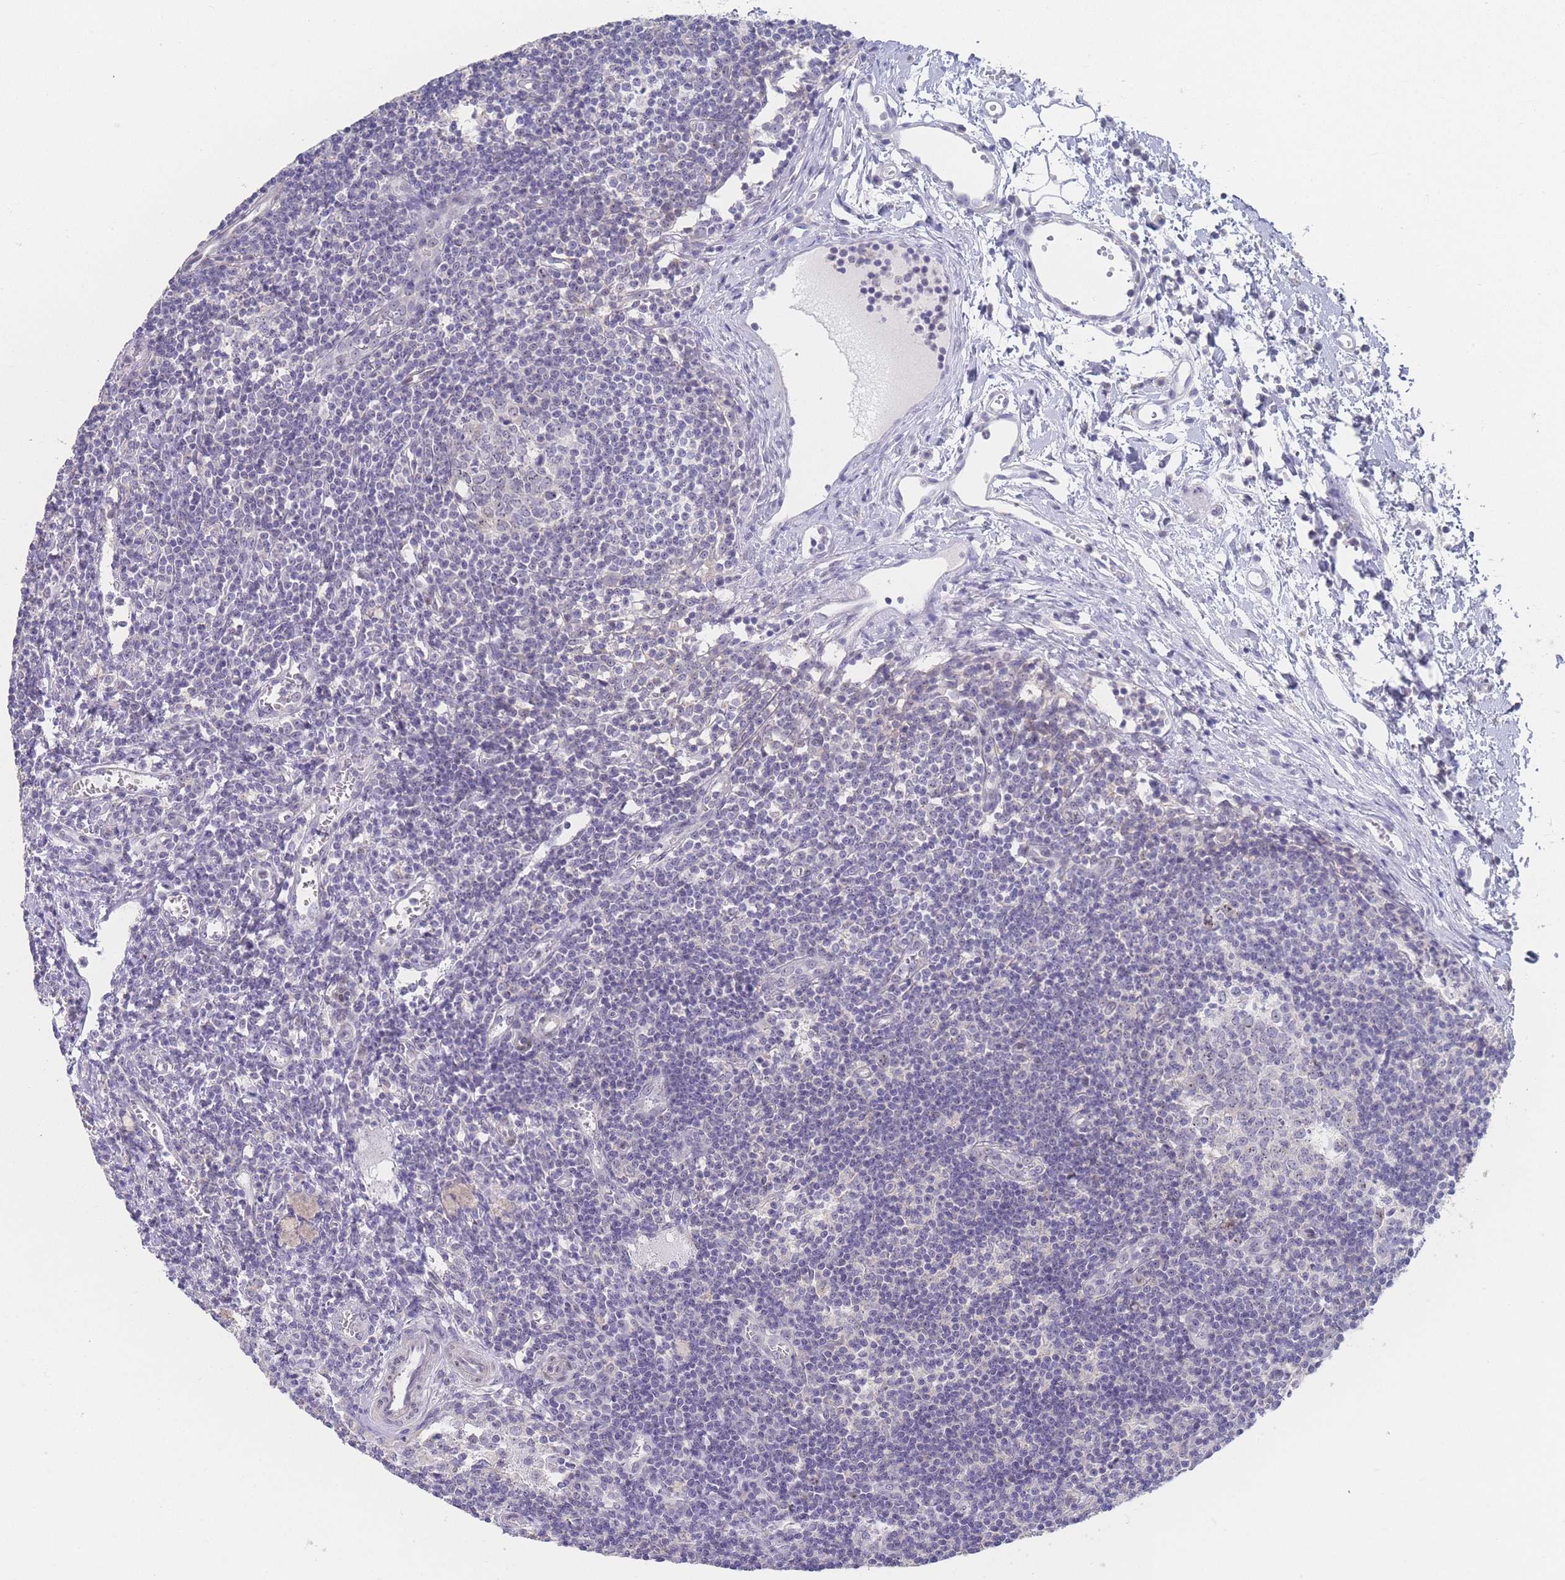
{"staining": {"intensity": "weak", "quantity": "<25%", "location": "nuclear"}, "tissue": "lymph node", "cell_type": "Germinal center cells", "image_type": "normal", "snomed": [{"axis": "morphology", "description": "Normal tissue, NOS"}, {"axis": "topography", "description": "Lymph node"}], "caption": "DAB immunohistochemical staining of unremarkable lymph node displays no significant expression in germinal center cells.", "gene": "ZNF142", "patient": {"sex": "female", "age": 37}}